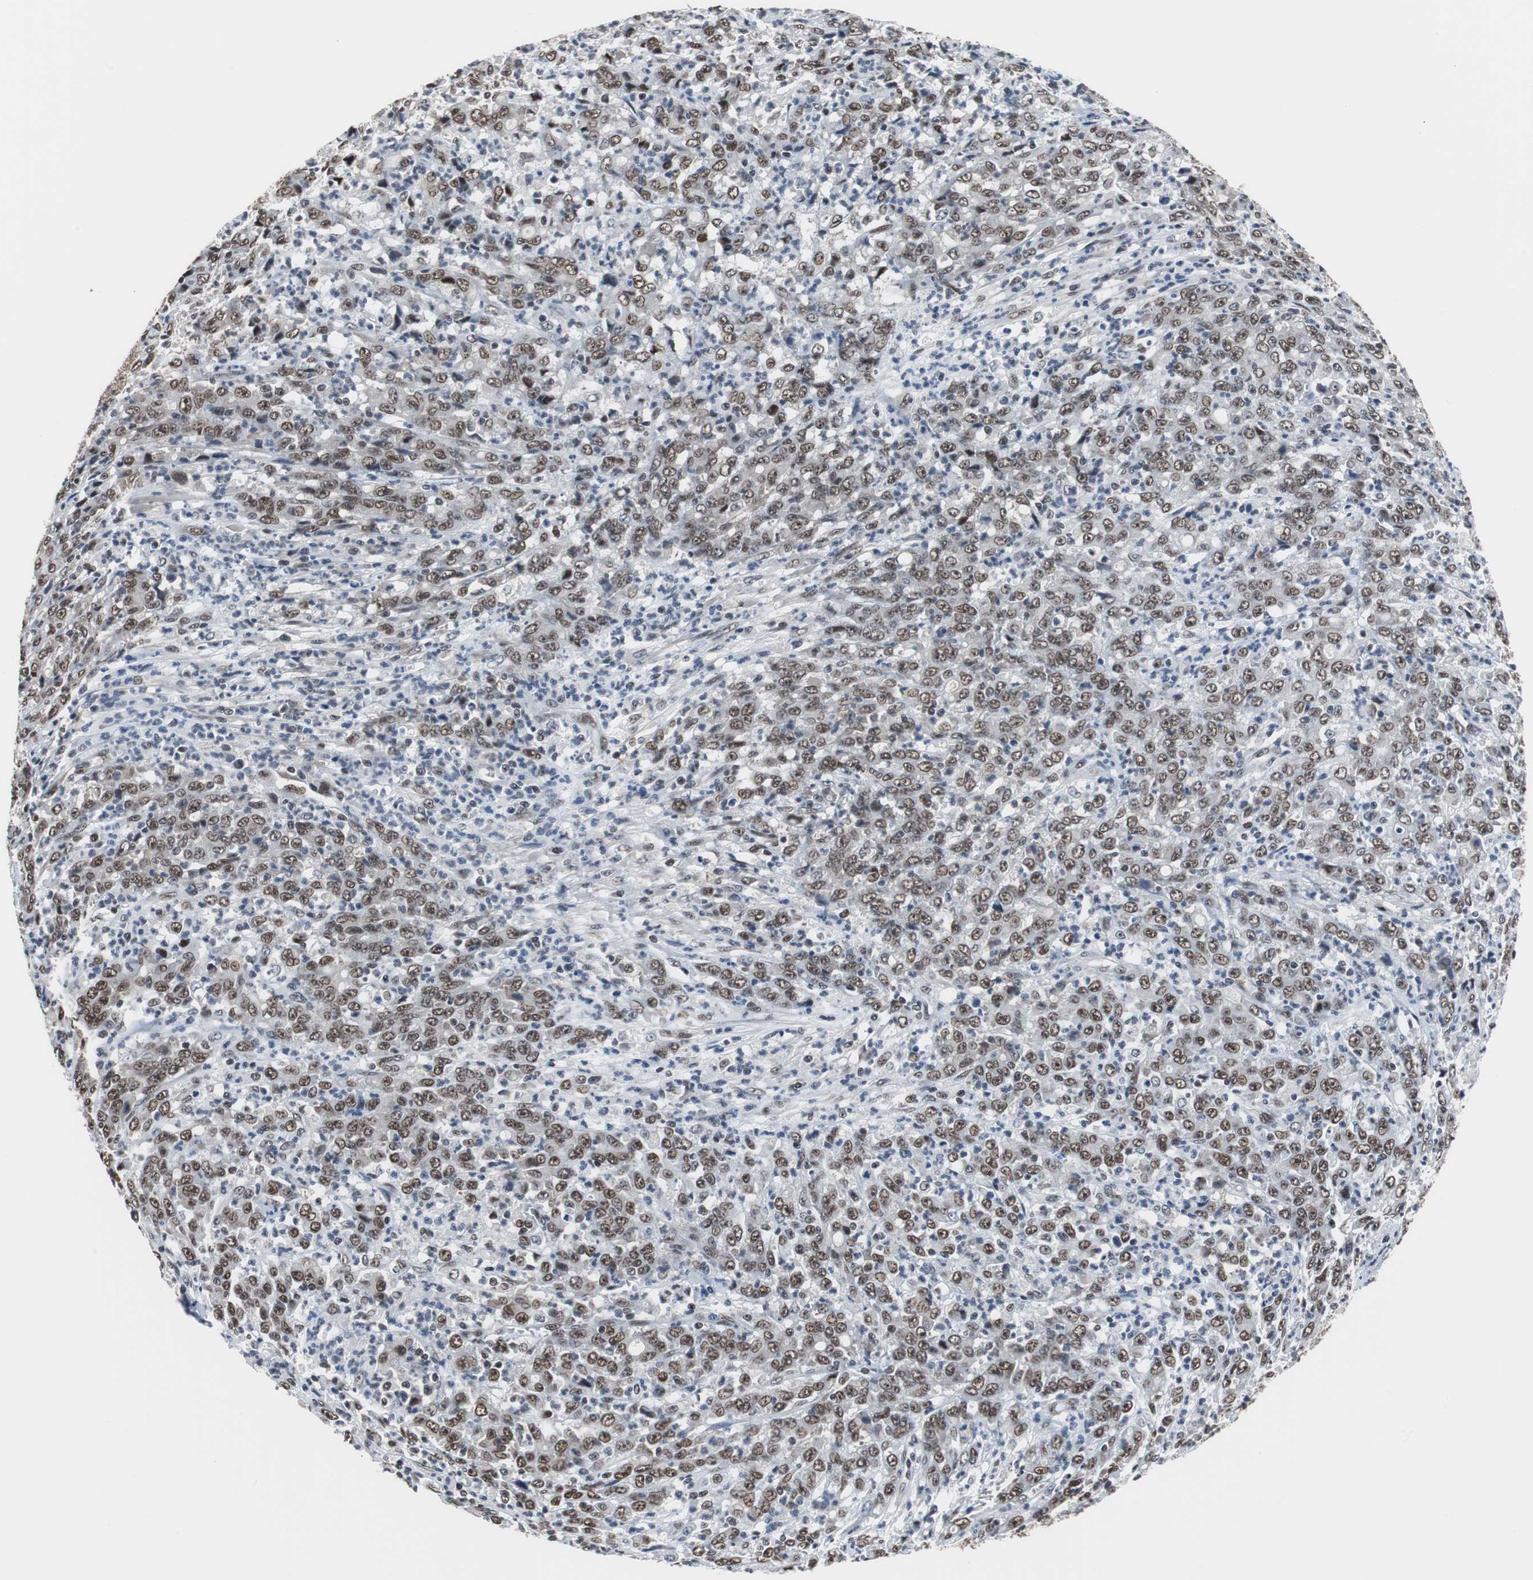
{"staining": {"intensity": "strong", "quantity": ">75%", "location": "nuclear"}, "tissue": "stomach cancer", "cell_type": "Tumor cells", "image_type": "cancer", "snomed": [{"axis": "morphology", "description": "Adenocarcinoma, NOS"}, {"axis": "topography", "description": "Stomach, lower"}], "caption": "Protein positivity by immunohistochemistry (IHC) reveals strong nuclear expression in about >75% of tumor cells in stomach cancer. (Stains: DAB (3,3'-diaminobenzidine) in brown, nuclei in blue, Microscopy: brightfield microscopy at high magnification).", "gene": "TAF7", "patient": {"sex": "female", "age": 71}}